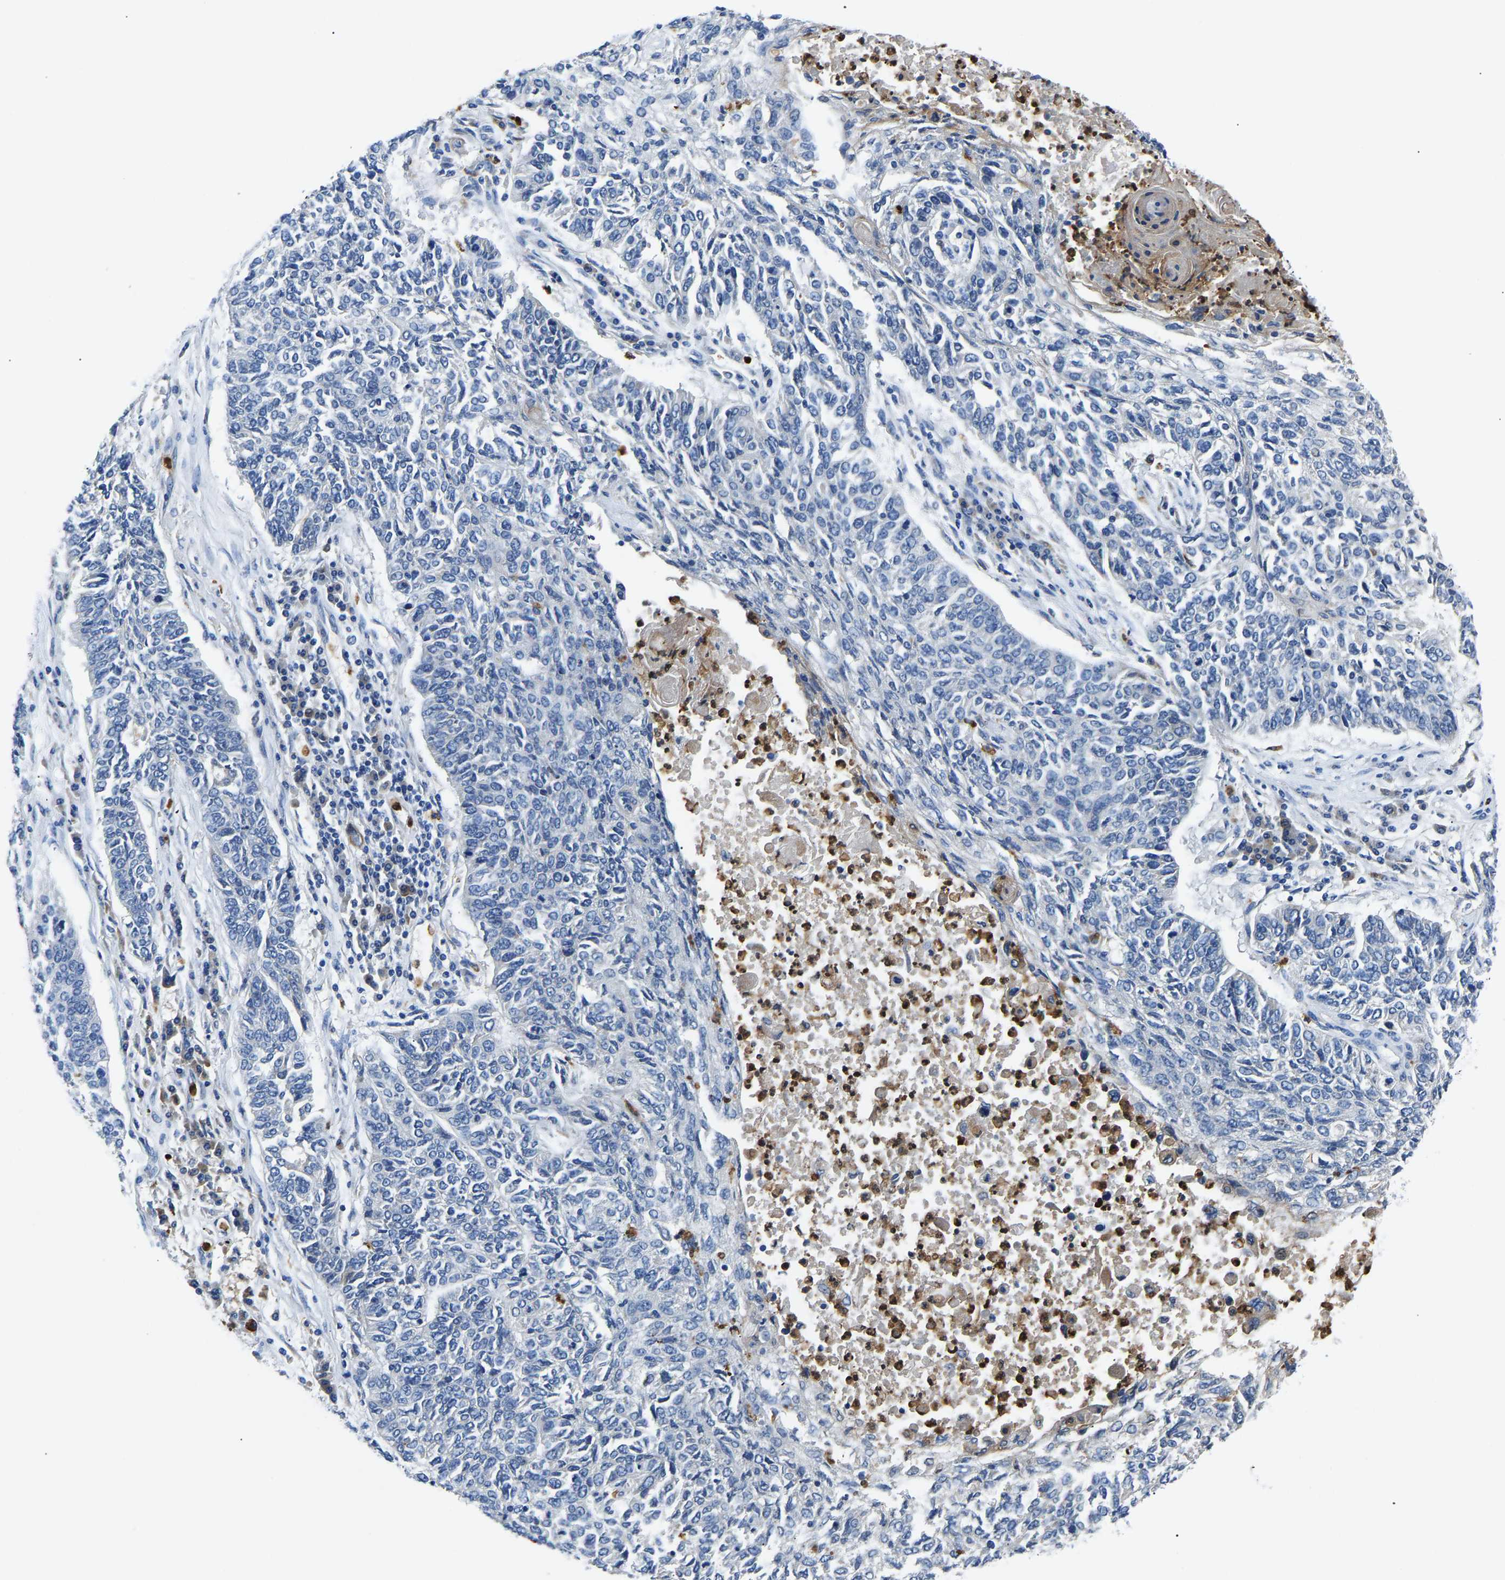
{"staining": {"intensity": "negative", "quantity": "none", "location": "none"}, "tissue": "lung cancer", "cell_type": "Tumor cells", "image_type": "cancer", "snomed": [{"axis": "morphology", "description": "Normal tissue, NOS"}, {"axis": "morphology", "description": "Squamous cell carcinoma, NOS"}, {"axis": "topography", "description": "Cartilage tissue"}, {"axis": "topography", "description": "Bronchus"}, {"axis": "topography", "description": "Lung"}], "caption": "Immunohistochemistry (IHC) micrograph of squamous cell carcinoma (lung) stained for a protein (brown), which reveals no positivity in tumor cells. (Stains: DAB (3,3'-diaminobenzidine) immunohistochemistry with hematoxylin counter stain, Microscopy: brightfield microscopy at high magnification).", "gene": "TOR1B", "patient": {"sex": "female", "age": 49}}